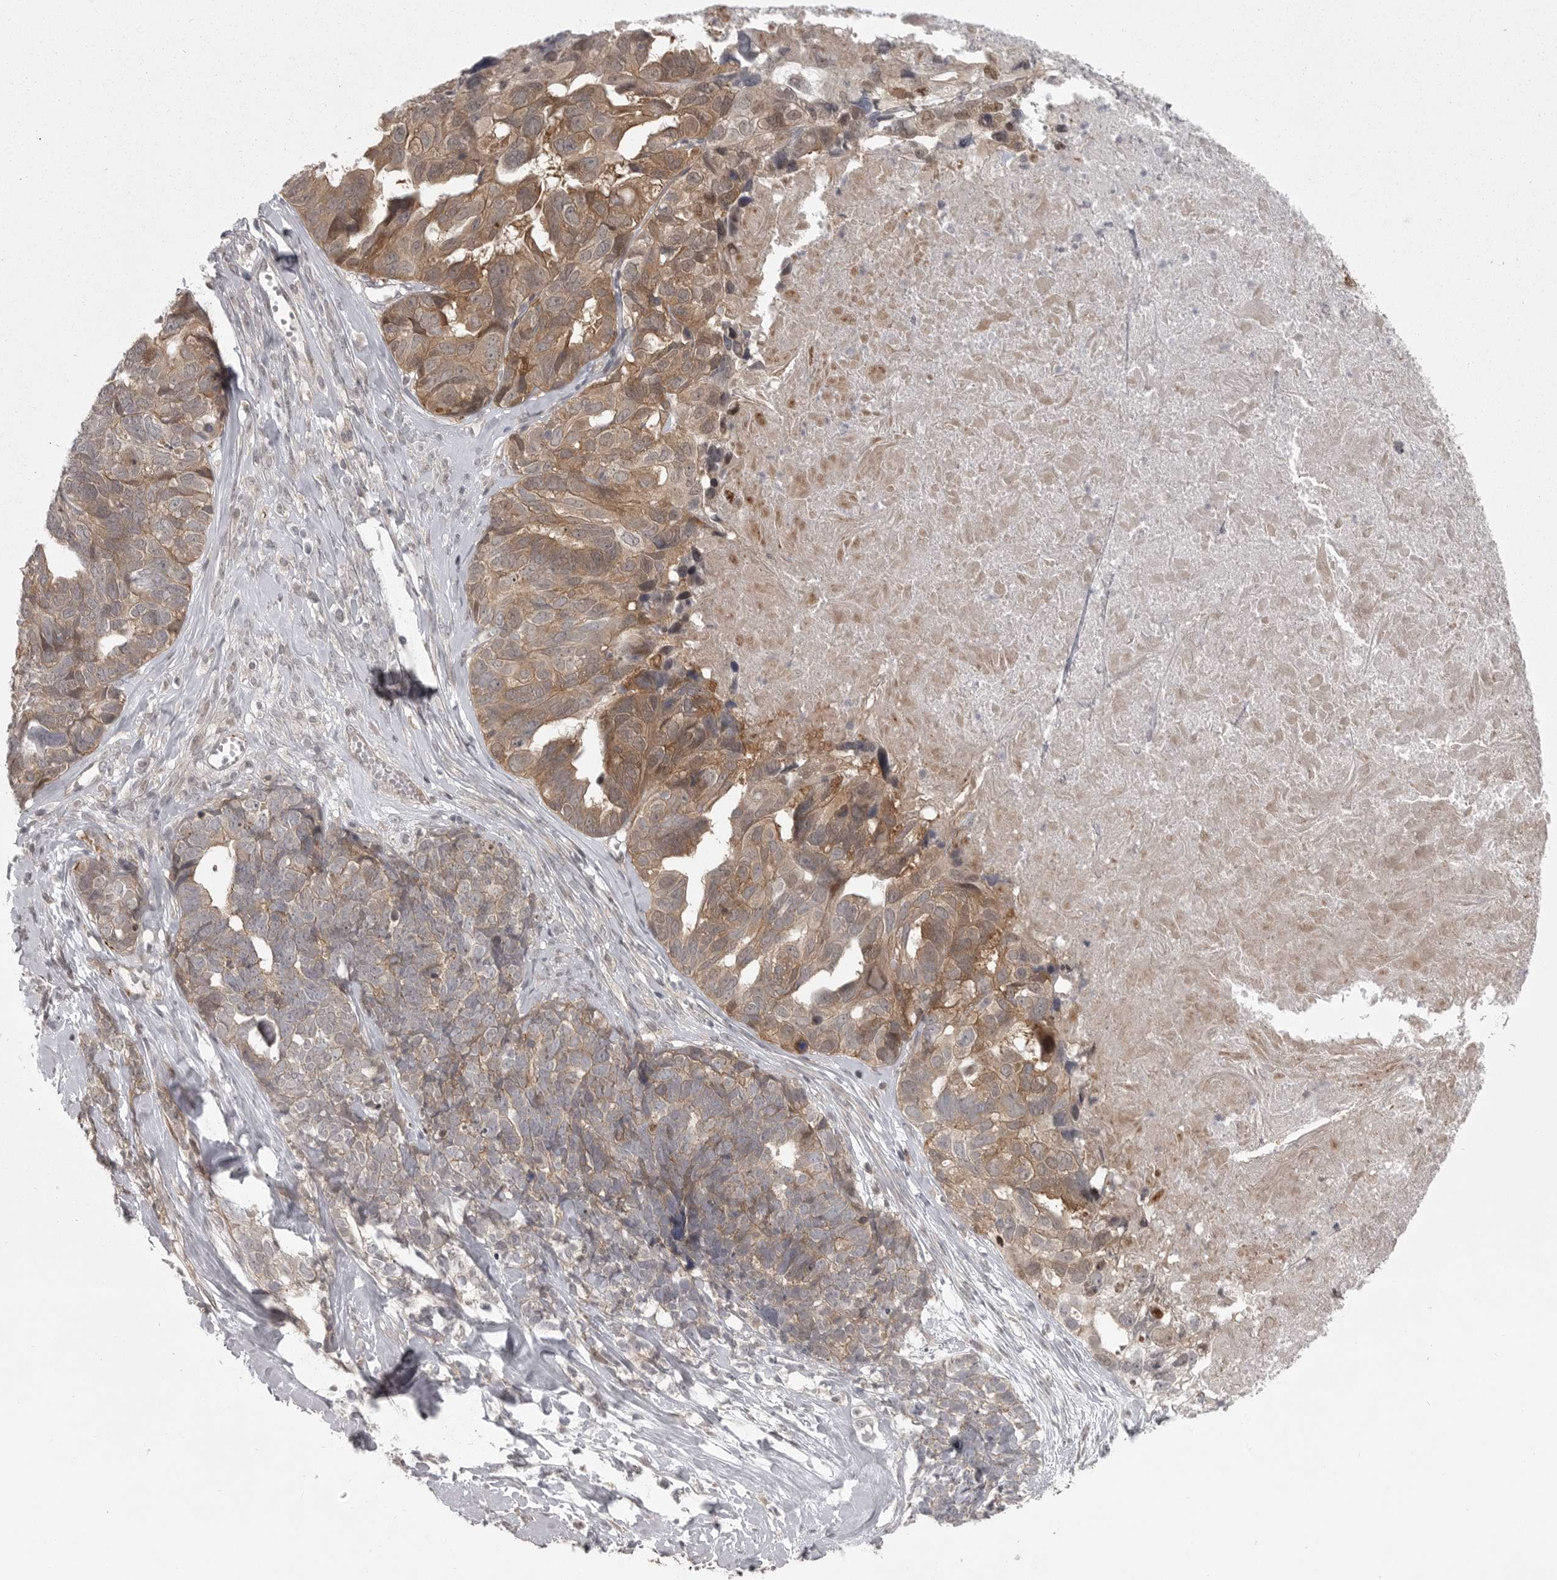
{"staining": {"intensity": "moderate", "quantity": ">75%", "location": "cytoplasmic/membranous"}, "tissue": "ovarian cancer", "cell_type": "Tumor cells", "image_type": "cancer", "snomed": [{"axis": "morphology", "description": "Cystadenocarcinoma, serous, NOS"}, {"axis": "topography", "description": "Ovary"}], "caption": "A histopathology image showing moderate cytoplasmic/membranous expression in approximately >75% of tumor cells in ovarian serous cystadenocarcinoma, as visualized by brown immunohistochemical staining.", "gene": "PPP1R9A", "patient": {"sex": "female", "age": 79}}